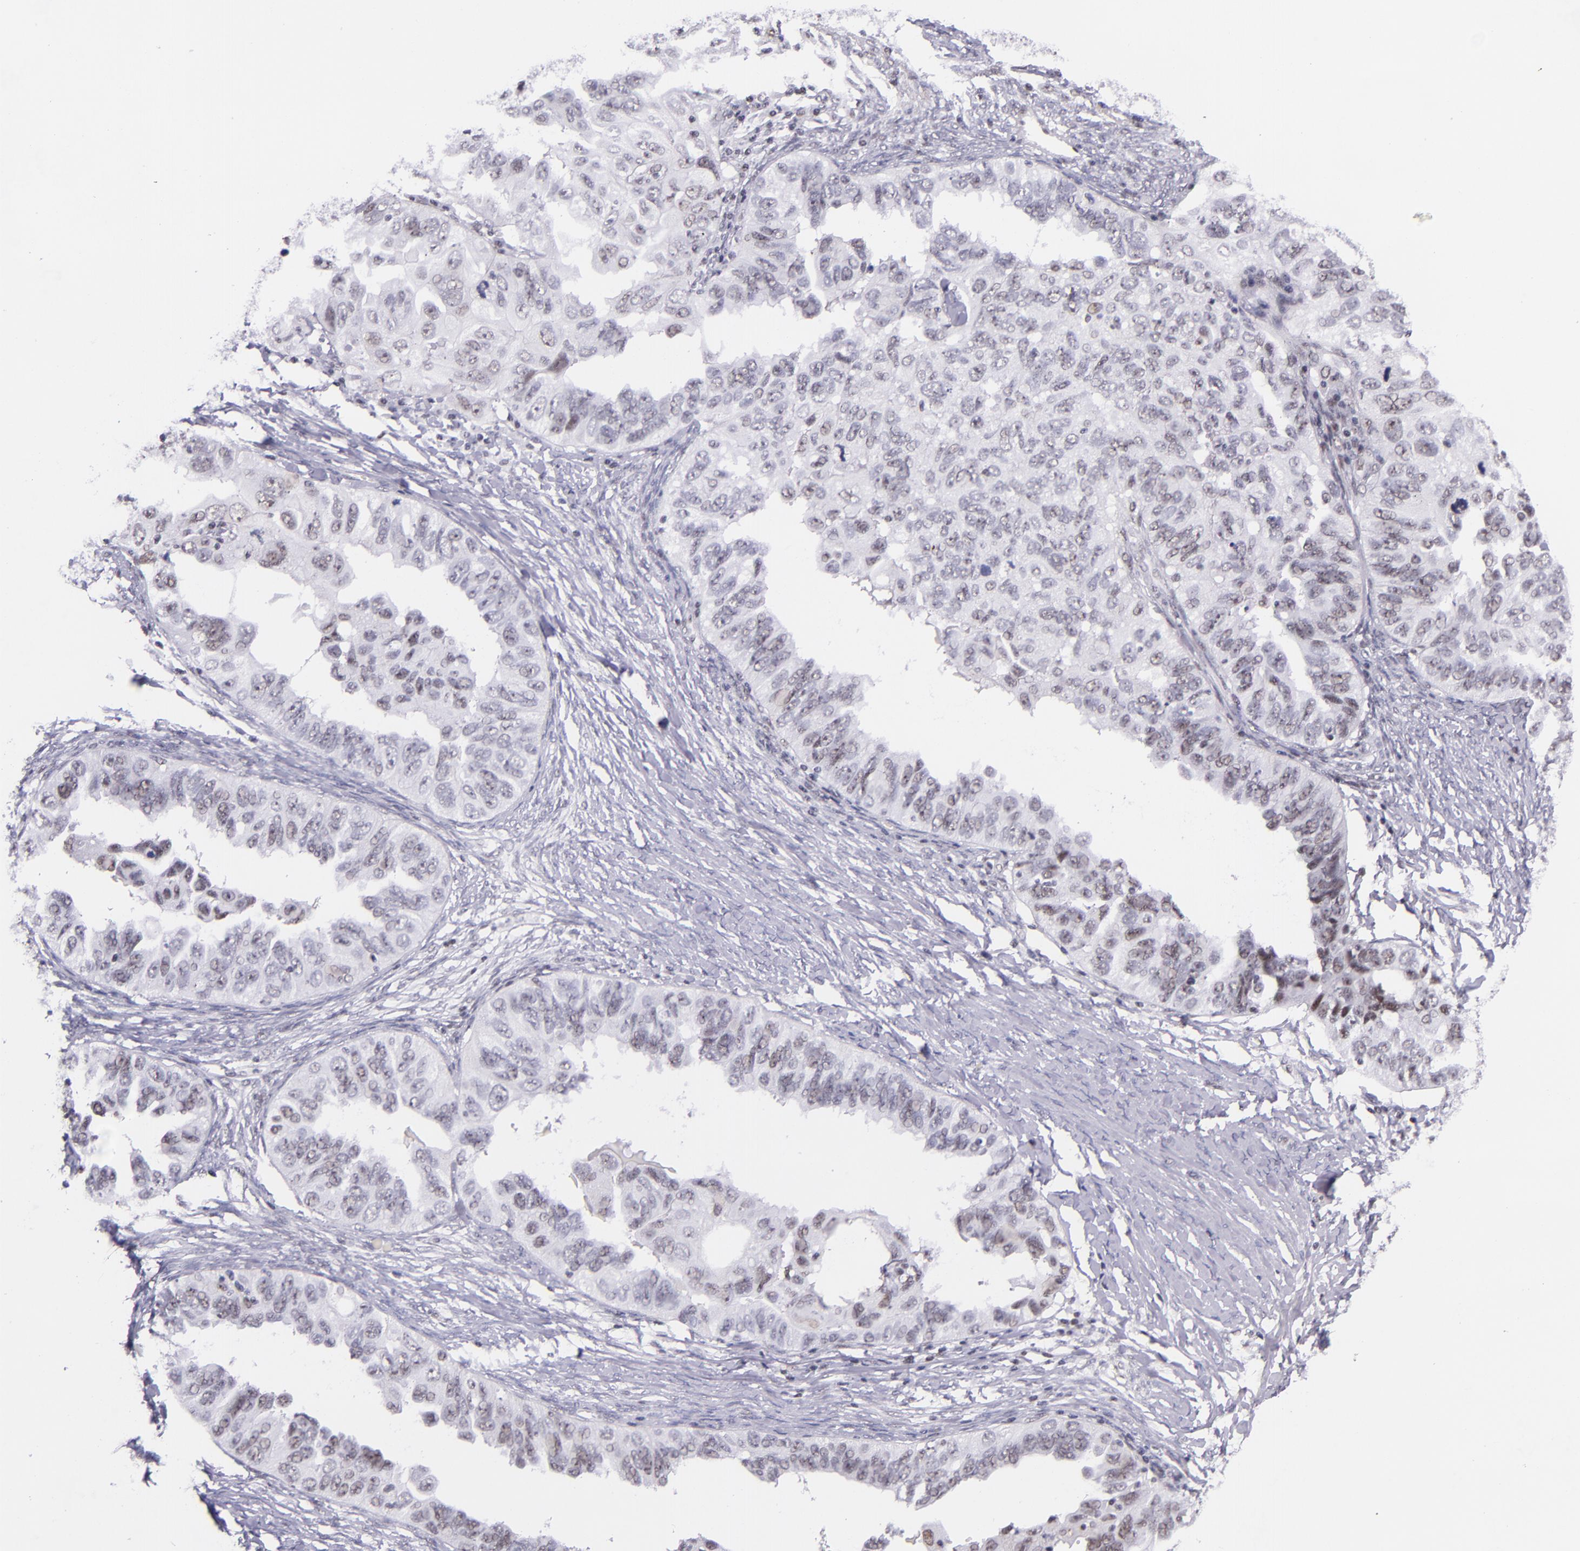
{"staining": {"intensity": "moderate", "quantity": "25%-75%", "location": "nuclear"}, "tissue": "ovarian cancer", "cell_type": "Tumor cells", "image_type": "cancer", "snomed": [{"axis": "morphology", "description": "Cystadenocarcinoma, serous, NOS"}, {"axis": "topography", "description": "Ovary"}], "caption": "Ovarian cancer stained for a protein shows moderate nuclear positivity in tumor cells.", "gene": "GPKOW", "patient": {"sex": "female", "age": 82}}